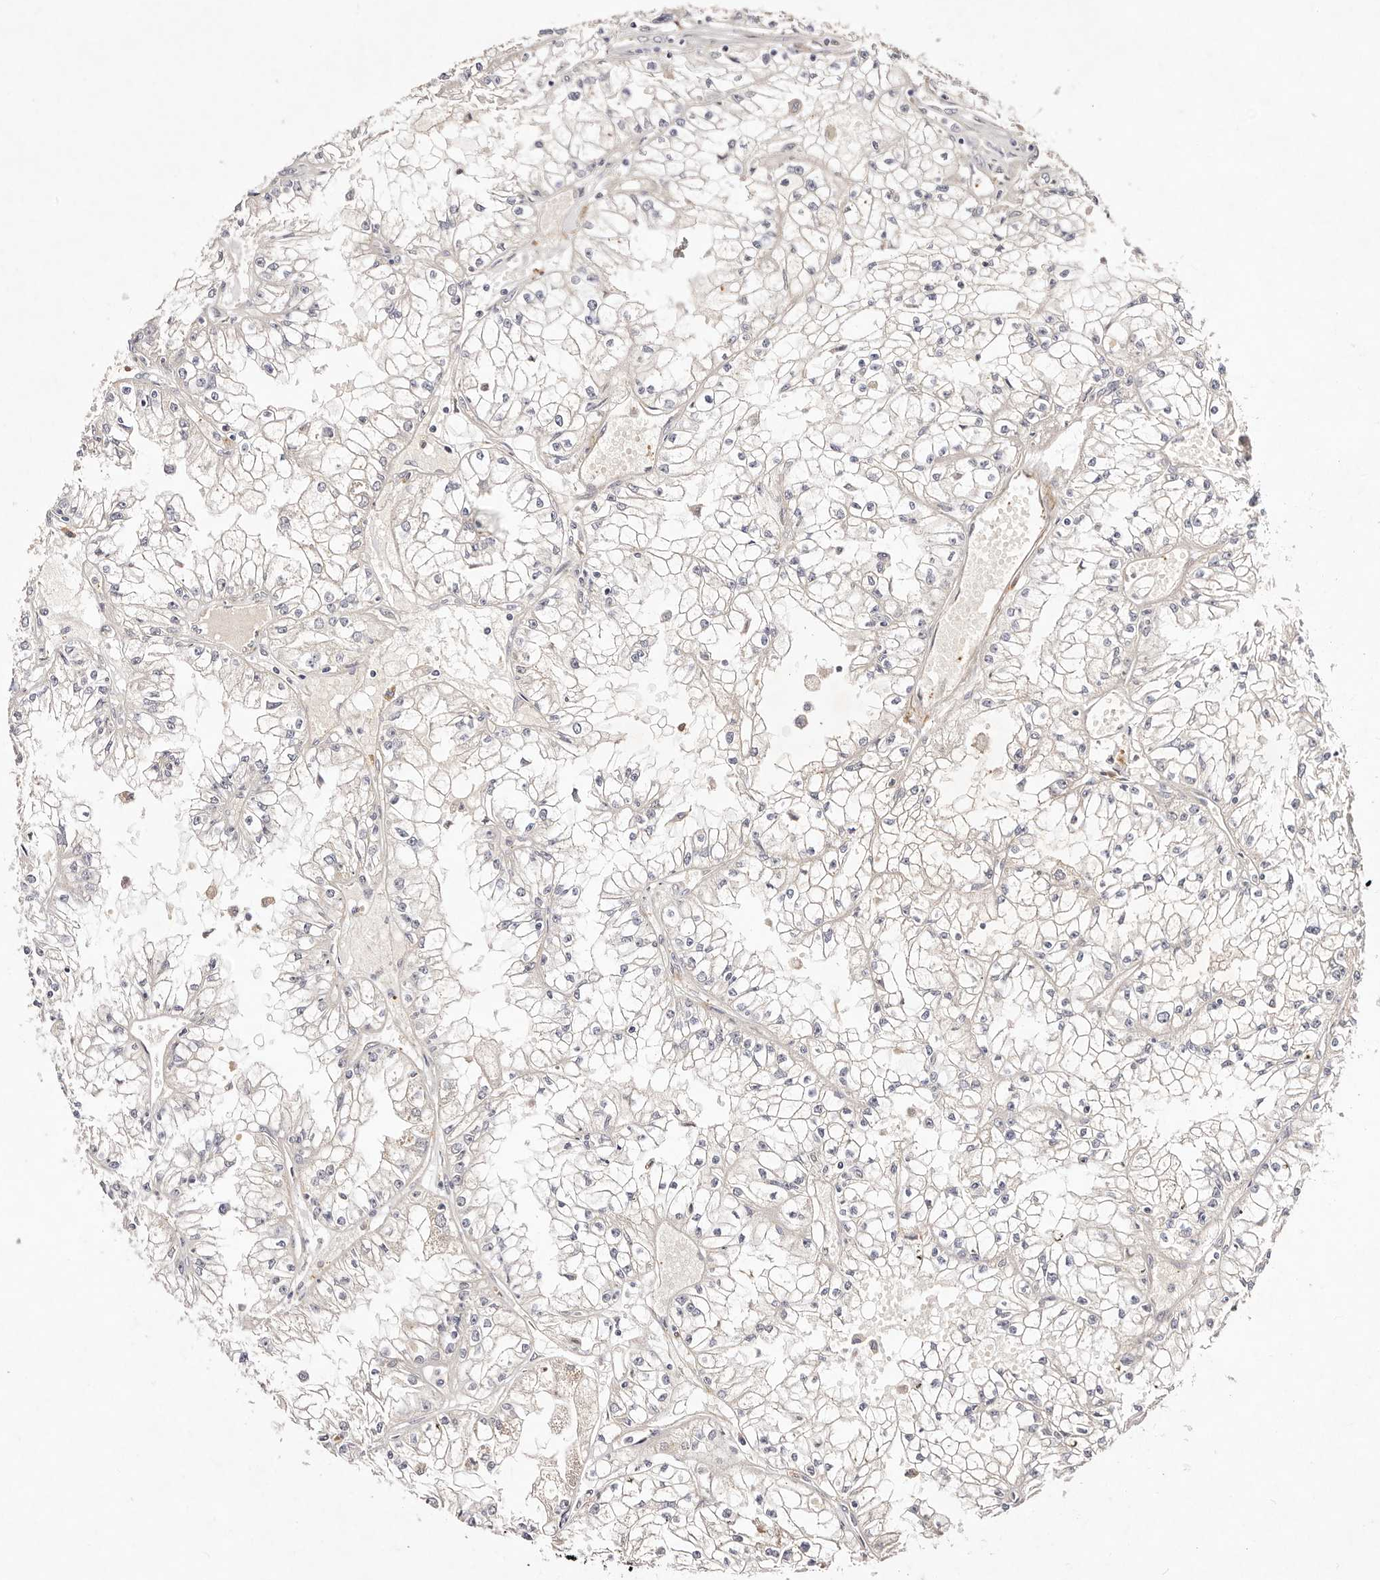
{"staining": {"intensity": "negative", "quantity": "none", "location": "none"}, "tissue": "renal cancer", "cell_type": "Tumor cells", "image_type": "cancer", "snomed": [{"axis": "morphology", "description": "Adenocarcinoma, NOS"}, {"axis": "topography", "description": "Kidney"}], "caption": "A micrograph of human renal adenocarcinoma is negative for staining in tumor cells.", "gene": "MTMR11", "patient": {"sex": "male", "age": 56}}